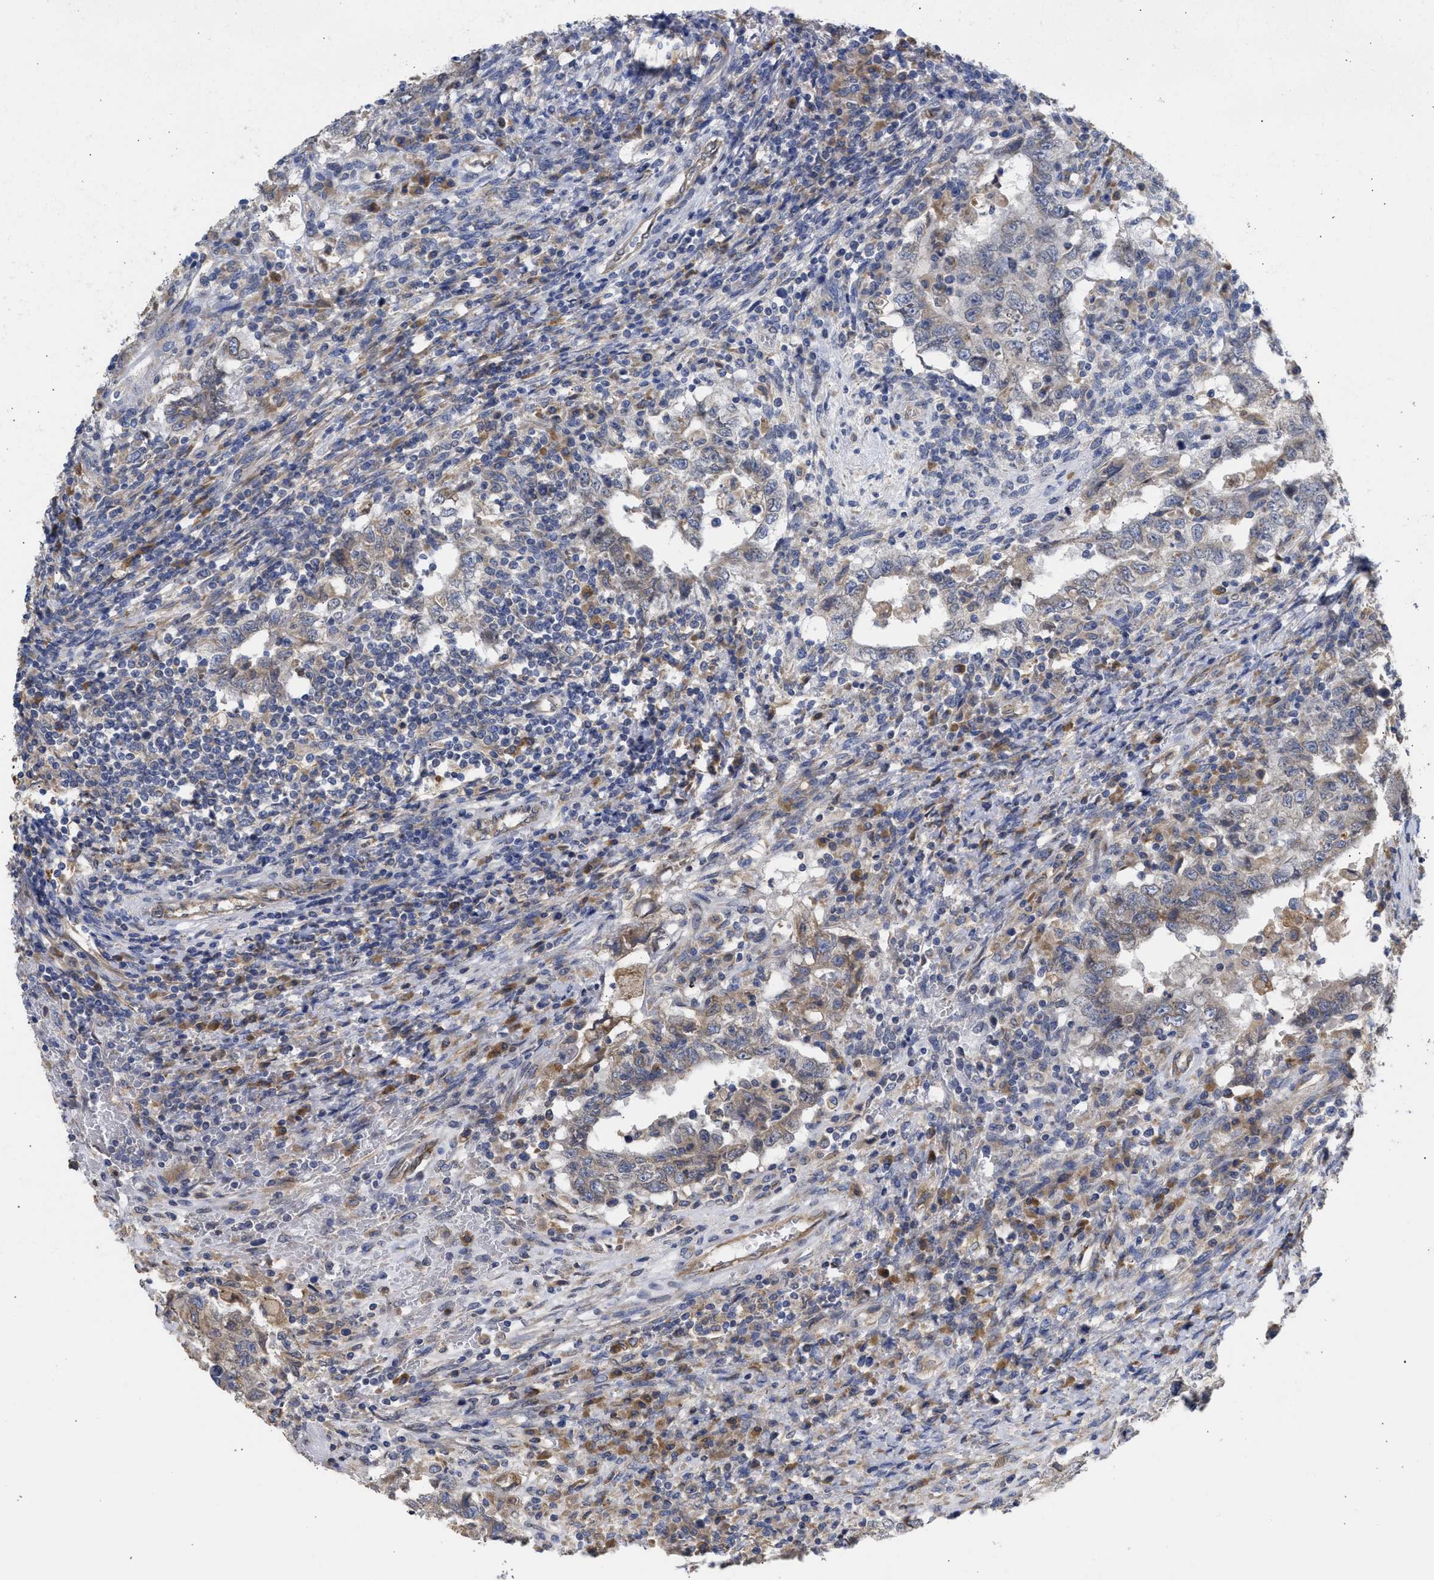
{"staining": {"intensity": "weak", "quantity": "<25%", "location": "cytoplasmic/membranous"}, "tissue": "testis cancer", "cell_type": "Tumor cells", "image_type": "cancer", "snomed": [{"axis": "morphology", "description": "Carcinoma, Embryonal, NOS"}, {"axis": "topography", "description": "Testis"}], "caption": "Tumor cells show no significant expression in testis cancer. (Immunohistochemistry (ihc), brightfield microscopy, high magnification).", "gene": "TMED1", "patient": {"sex": "male", "age": 26}}